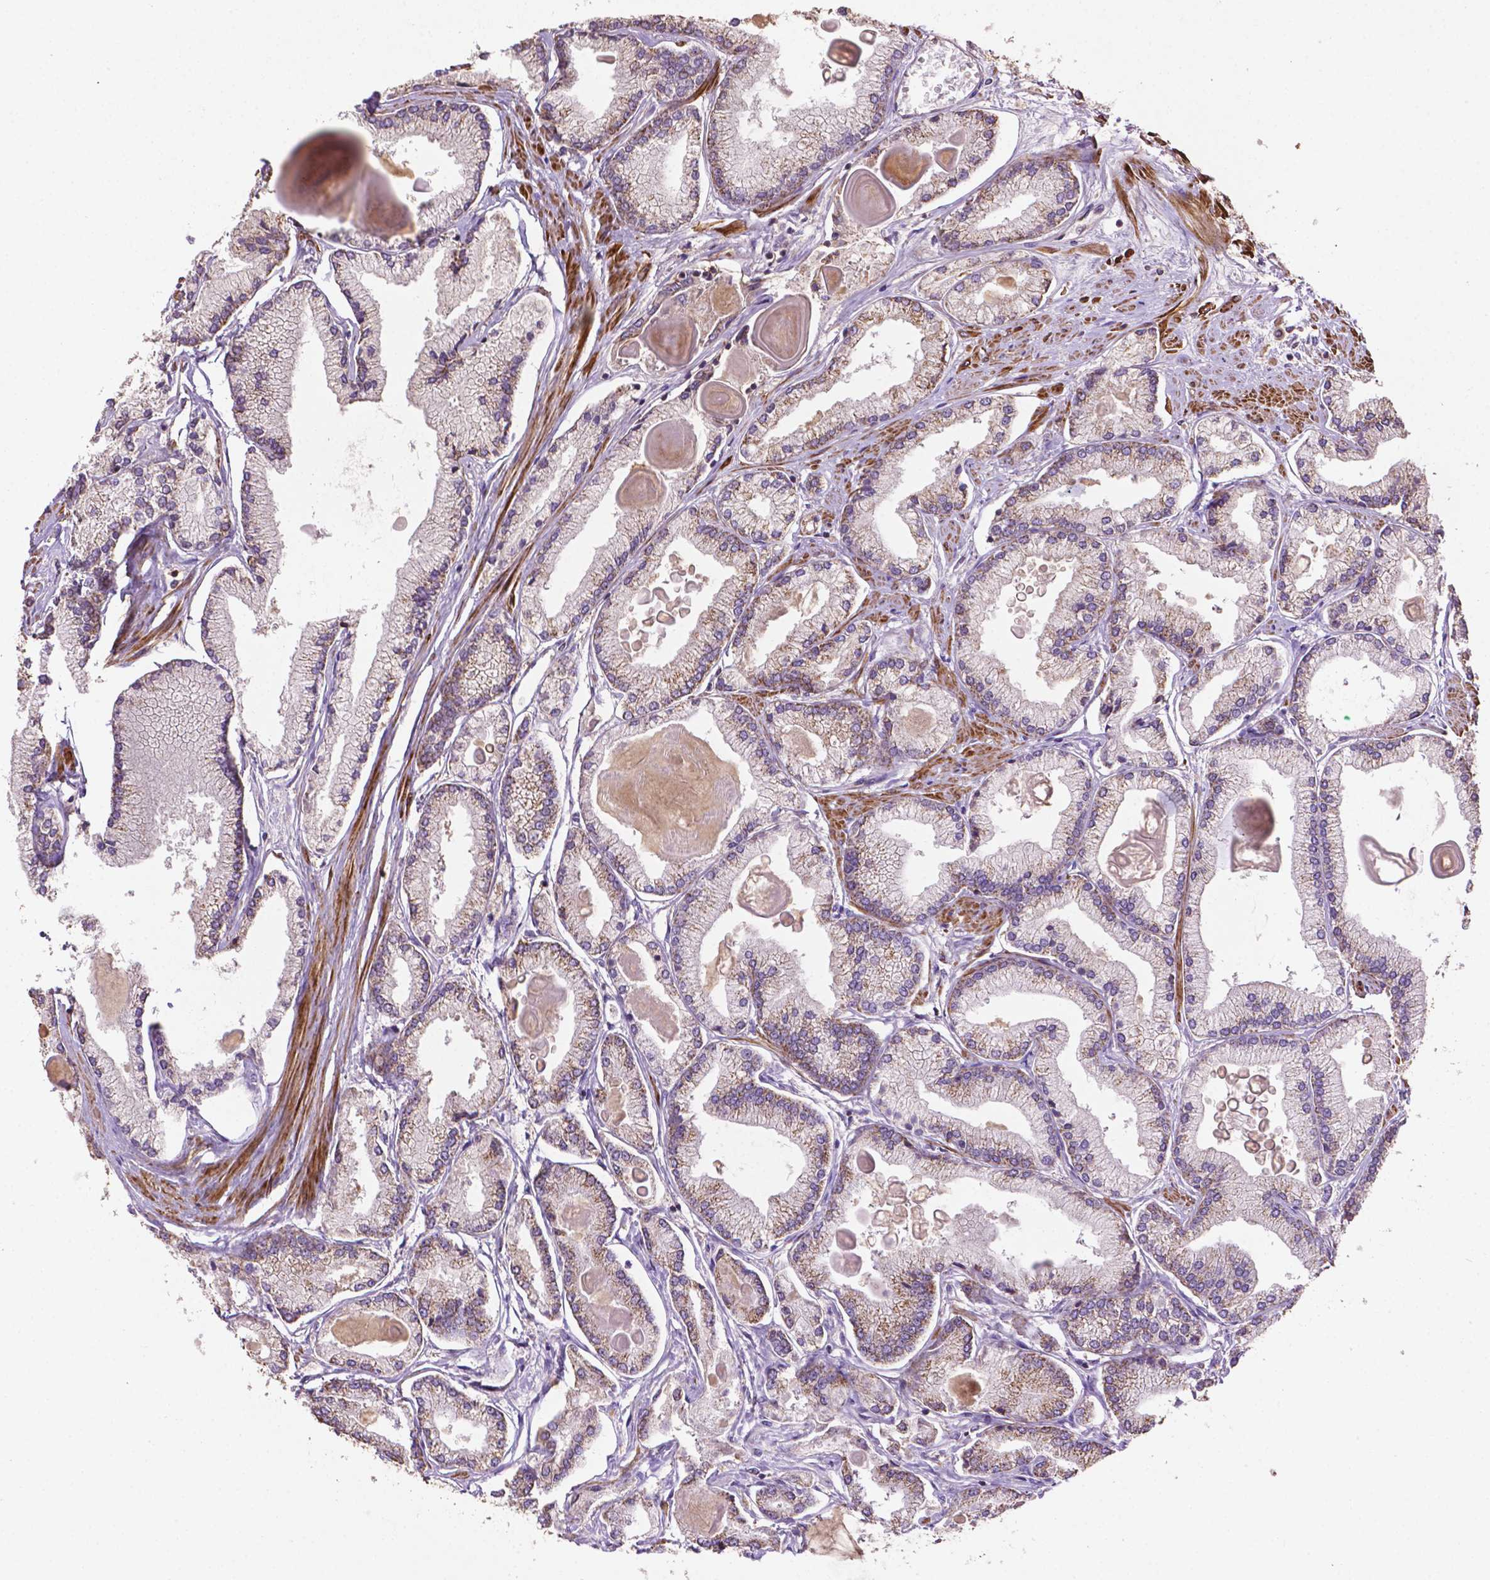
{"staining": {"intensity": "weak", "quantity": "<25%", "location": "cytoplasmic/membranous"}, "tissue": "prostate cancer", "cell_type": "Tumor cells", "image_type": "cancer", "snomed": [{"axis": "morphology", "description": "Adenocarcinoma, High grade"}, {"axis": "topography", "description": "Prostate"}], "caption": "There is no significant staining in tumor cells of prostate adenocarcinoma (high-grade). (DAB (3,3'-diaminobenzidine) immunohistochemistry visualized using brightfield microscopy, high magnification).", "gene": "LRR1", "patient": {"sex": "male", "age": 68}}